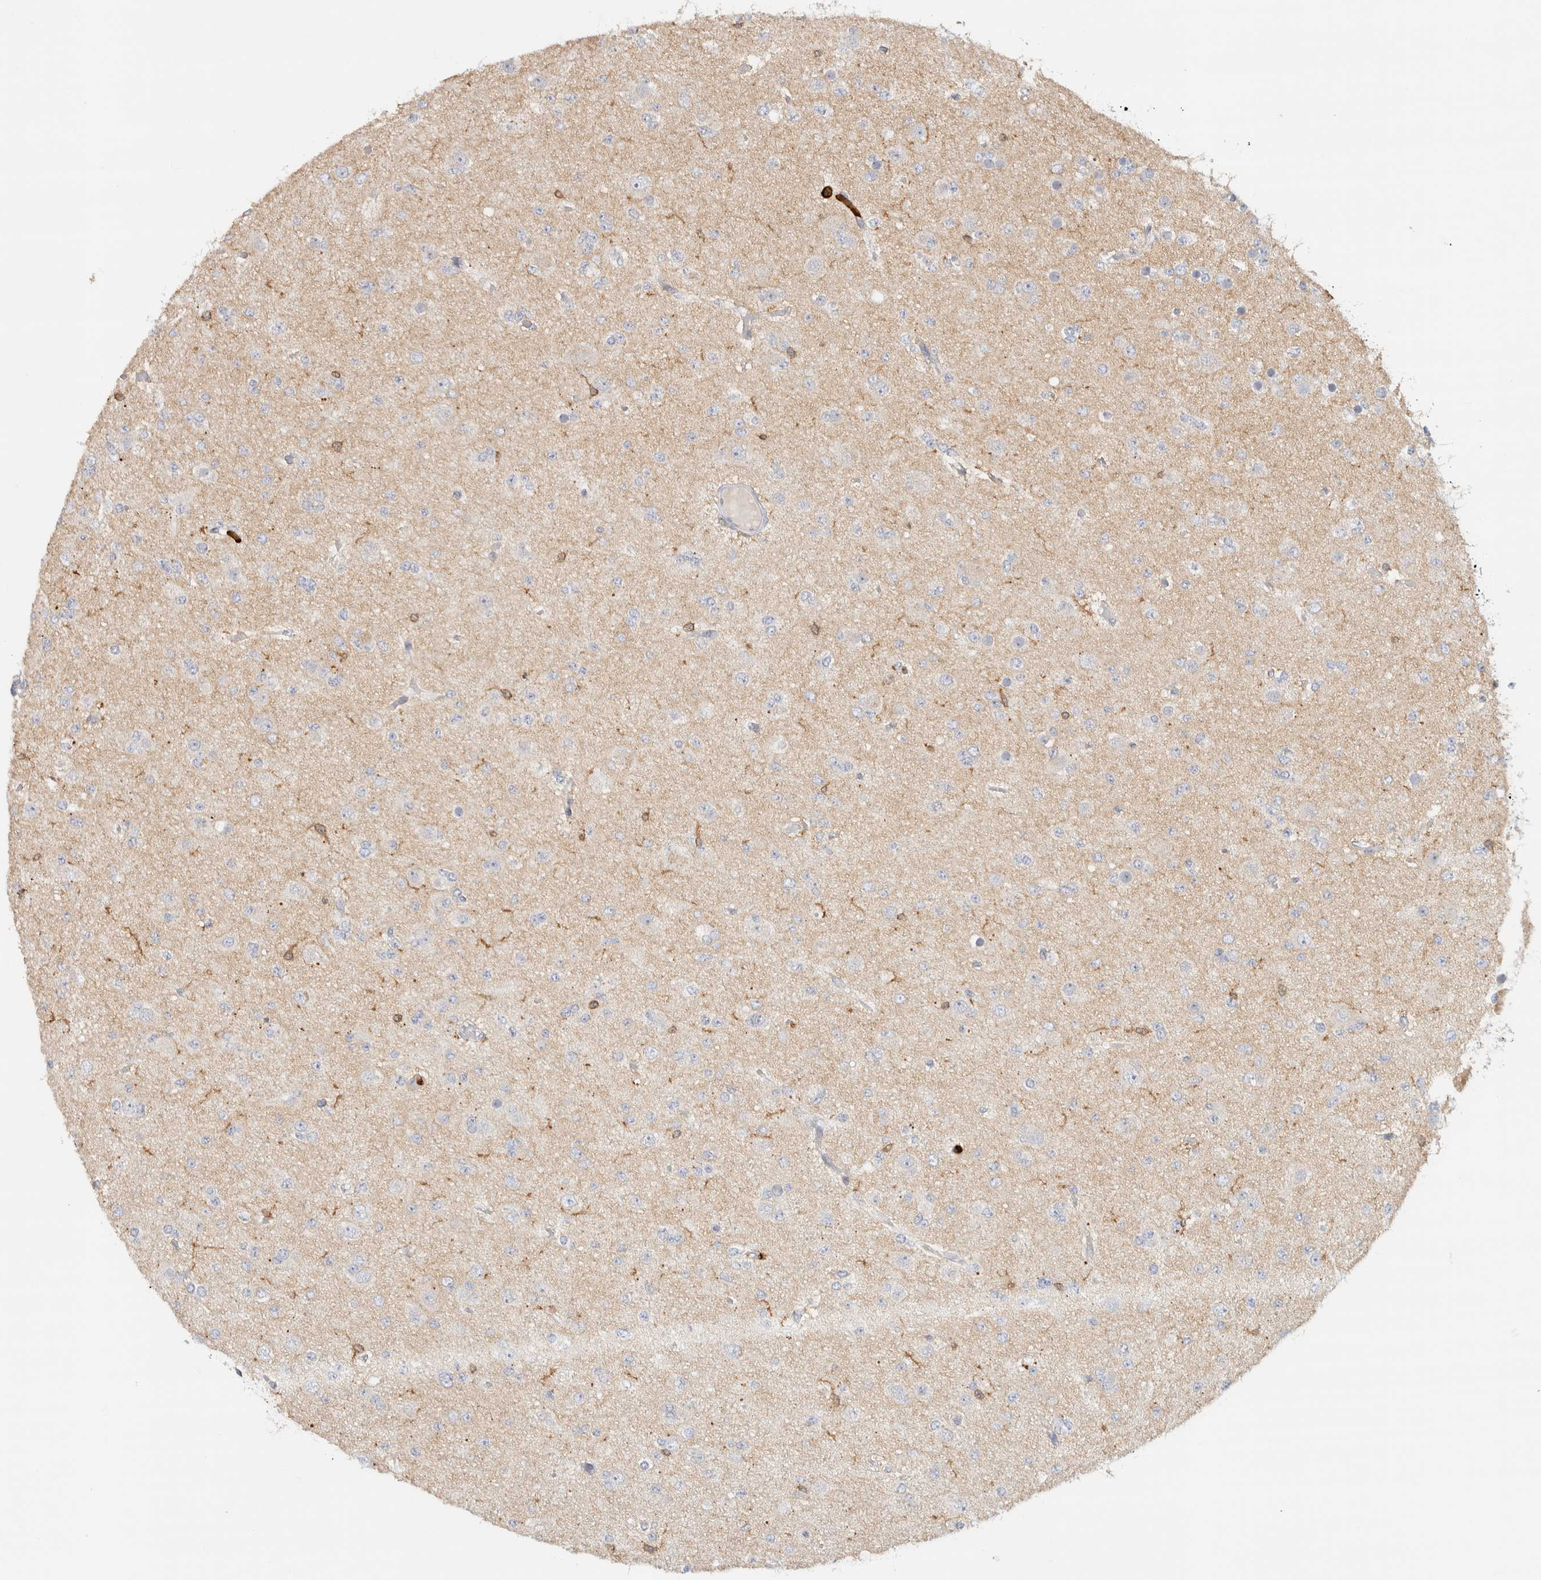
{"staining": {"intensity": "negative", "quantity": "none", "location": "none"}, "tissue": "glioma", "cell_type": "Tumor cells", "image_type": "cancer", "snomed": [{"axis": "morphology", "description": "Glioma, malignant, Low grade"}, {"axis": "topography", "description": "Brain"}], "caption": "Tumor cells show no significant protein expression in glioma.", "gene": "RUNDC1", "patient": {"sex": "female", "age": 22}}